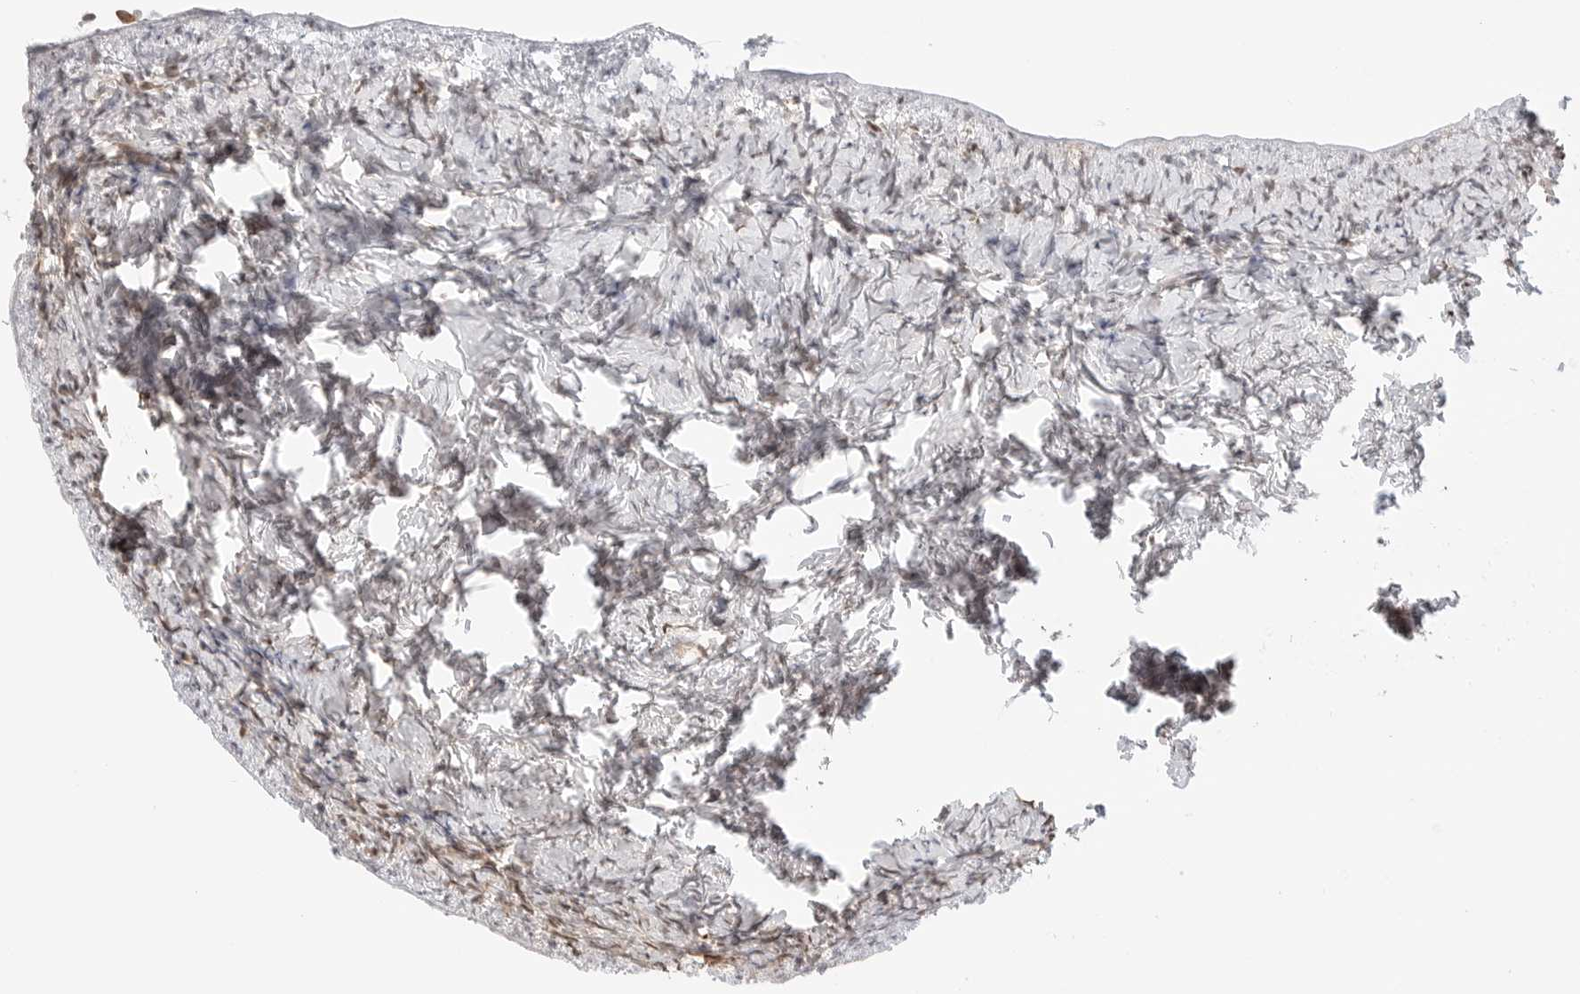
{"staining": {"intensity": "negative", "quantity": "none", "location": "none"}, "tissue": "ovary", "cell_type": "Ovarian stroma cells", "image_type": "normal", "snomed": [{"axis": "morphology", "description": "Normal tissue, NOS"}, {"axis": "topography", "description": "Ovary"}], "caption": "A photomicrograph of ovary stained for a protein exhibits no brown staining in ovarian stroma cells.", "gene": "FKBP14", "patient": {"sex": "female", "age": 27}}